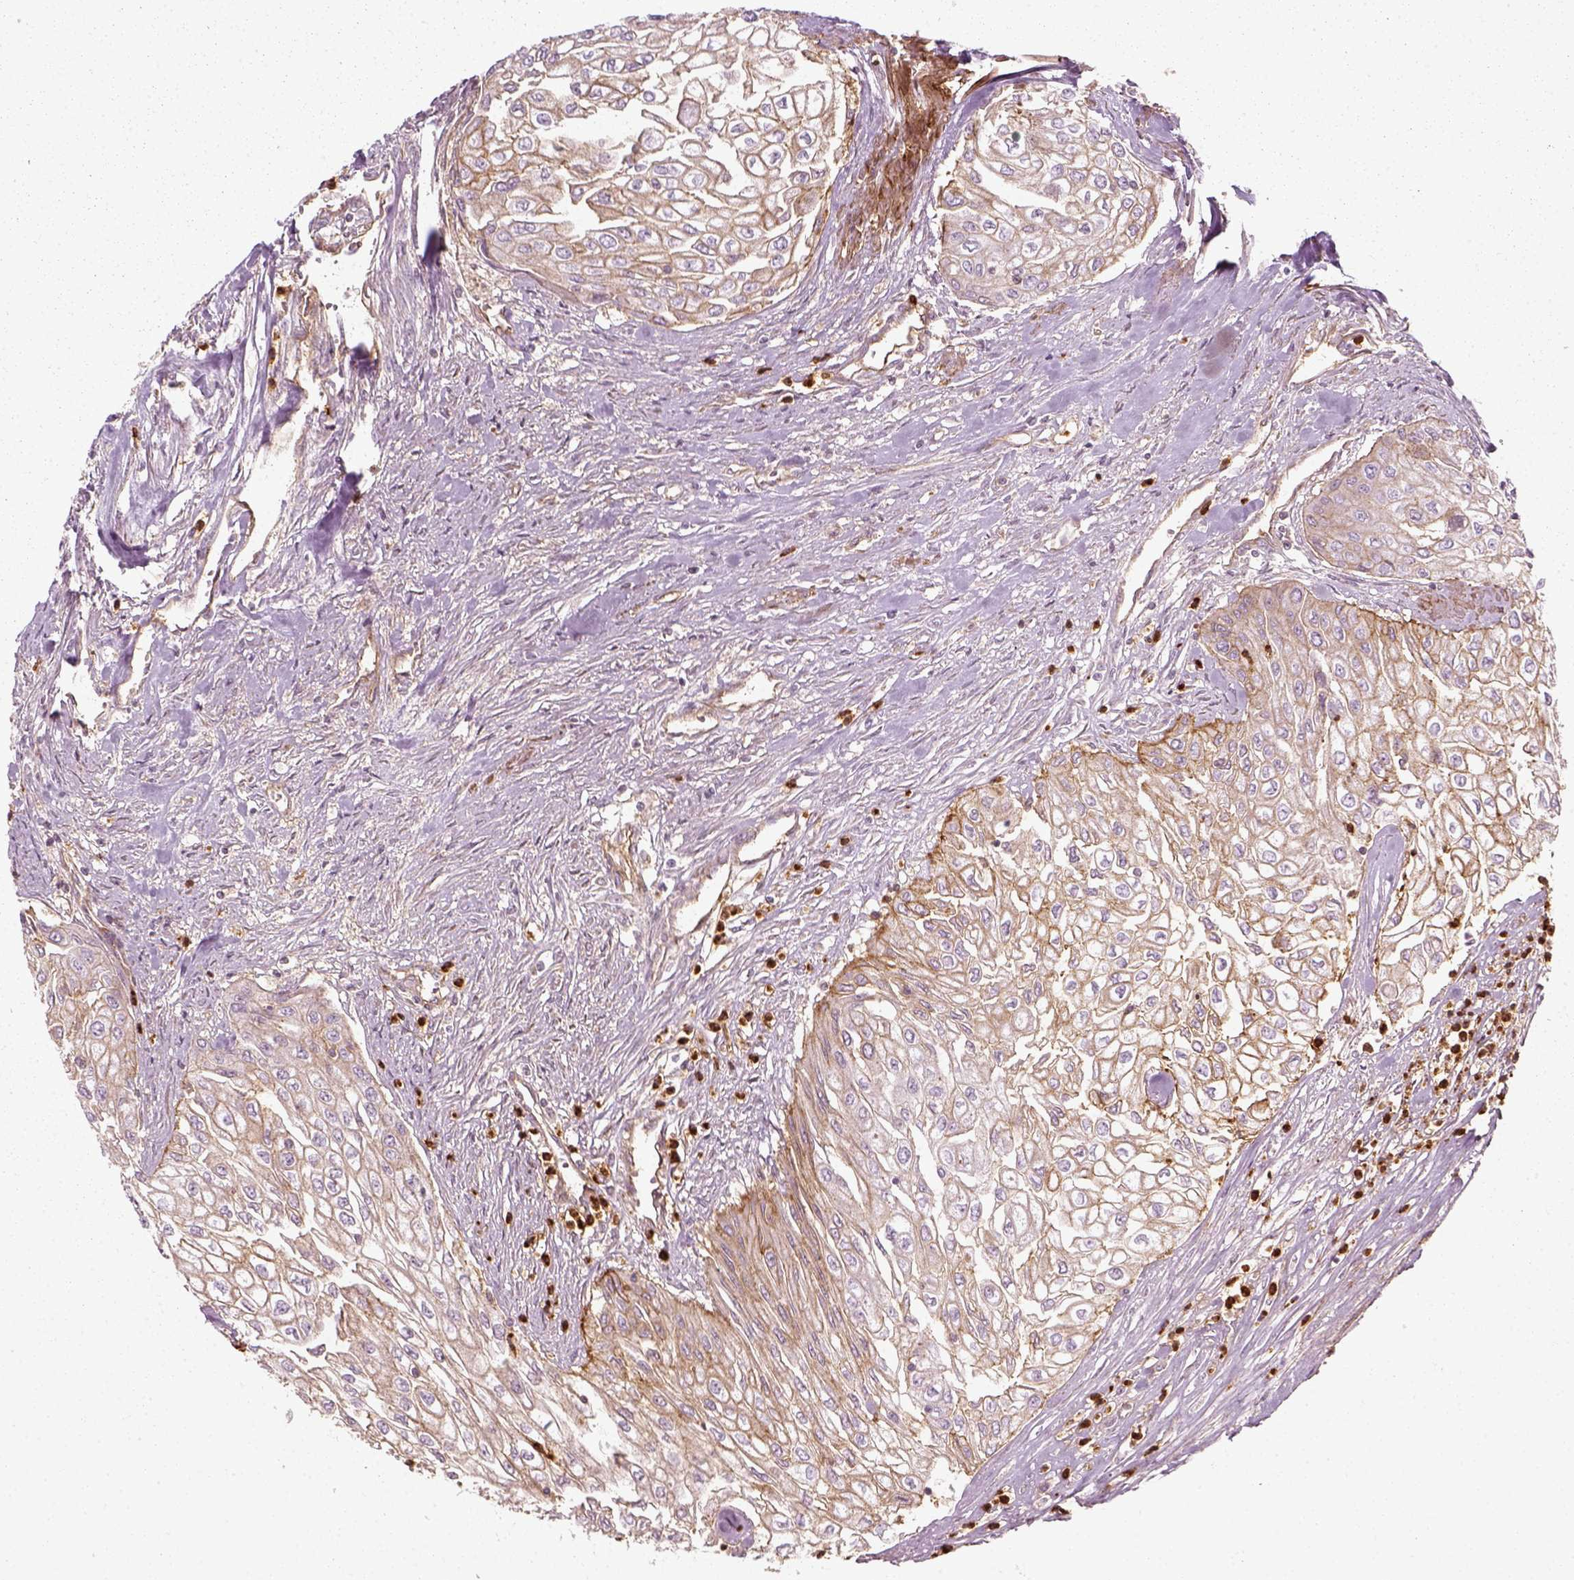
{"staining": {"intensity": "weak", "quantity": ">75%", "location": "cytoplasmic/membranous"}, "tissue": "urothelial cancer", "cell_type": "Tumor cells", "image_type": "cancer", "snomed": [{"axis": "morphology", "description": "Urothelial carcinoma, High grade"}, {"axis": "topography", "description": "Urinary bladder"}], "caption": "High-magnification brightfield microscopy of urothelial cancer stained with DAB (3,3'-diaminobenzidine) (brown) and counterstained with hematoxylin (blue). tumor cells exhibit weak cytoplasmic/membranous expression is present in approximately>75% of cells.", "gene": "NPTN", "patient": {"sex": "male", "age": 62}}